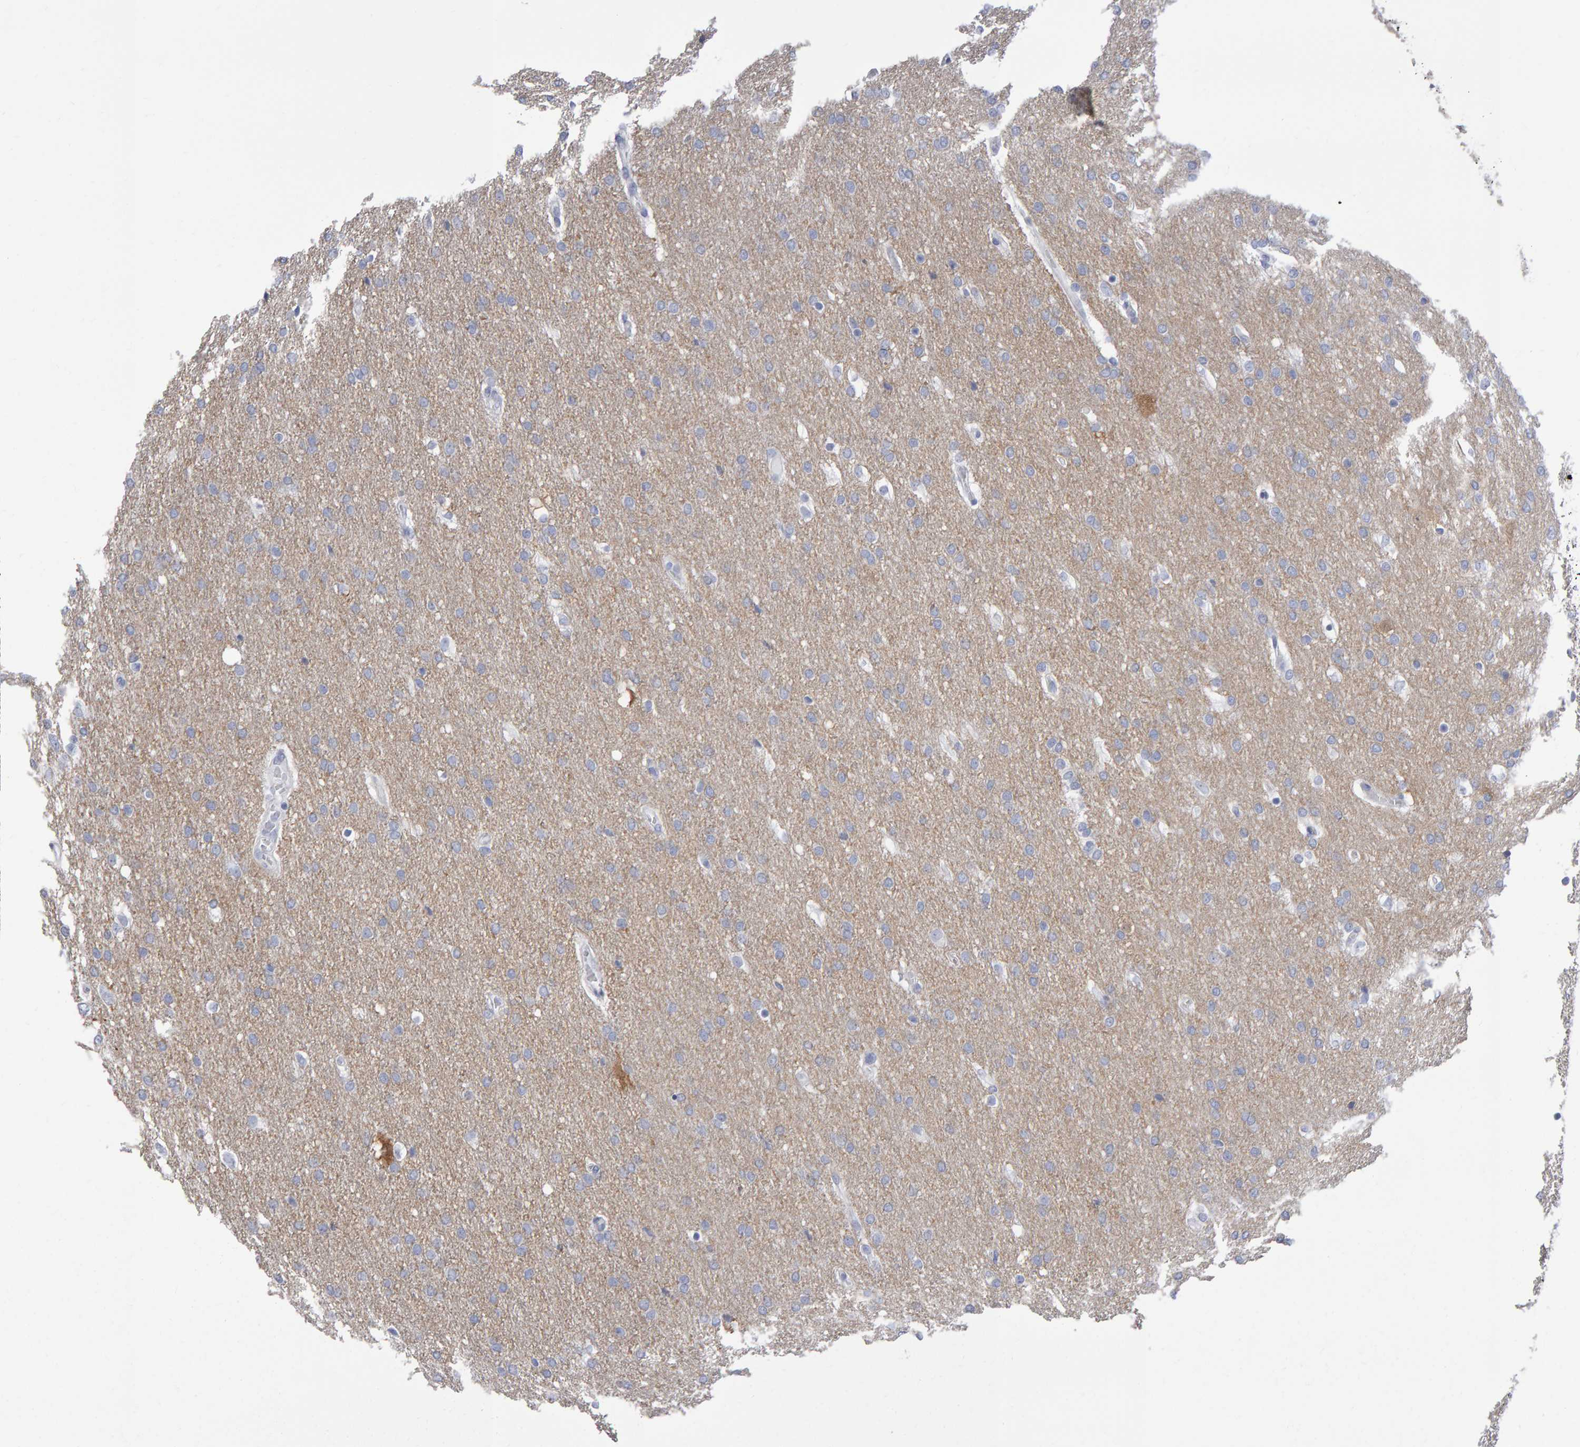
{"staining": {"intensity": "negative", "quantity": "none", "location": "none"}, "tissue": "glioma", "cell_type": "Tumor cells", "image_type": "cancer", "snomed": [{"axis": "morphology", "description": "Glioma, malignant, Low grade"}, {"axis": "topography", "description": "Brain"}], "caption": "Human malignant low-grade glioma stained for a protein using immunohistochemistry (IHC) reveals no positivity in tumor cells.", "gene": "NCDN", "patient": {"sex": "female", "age": 37}}